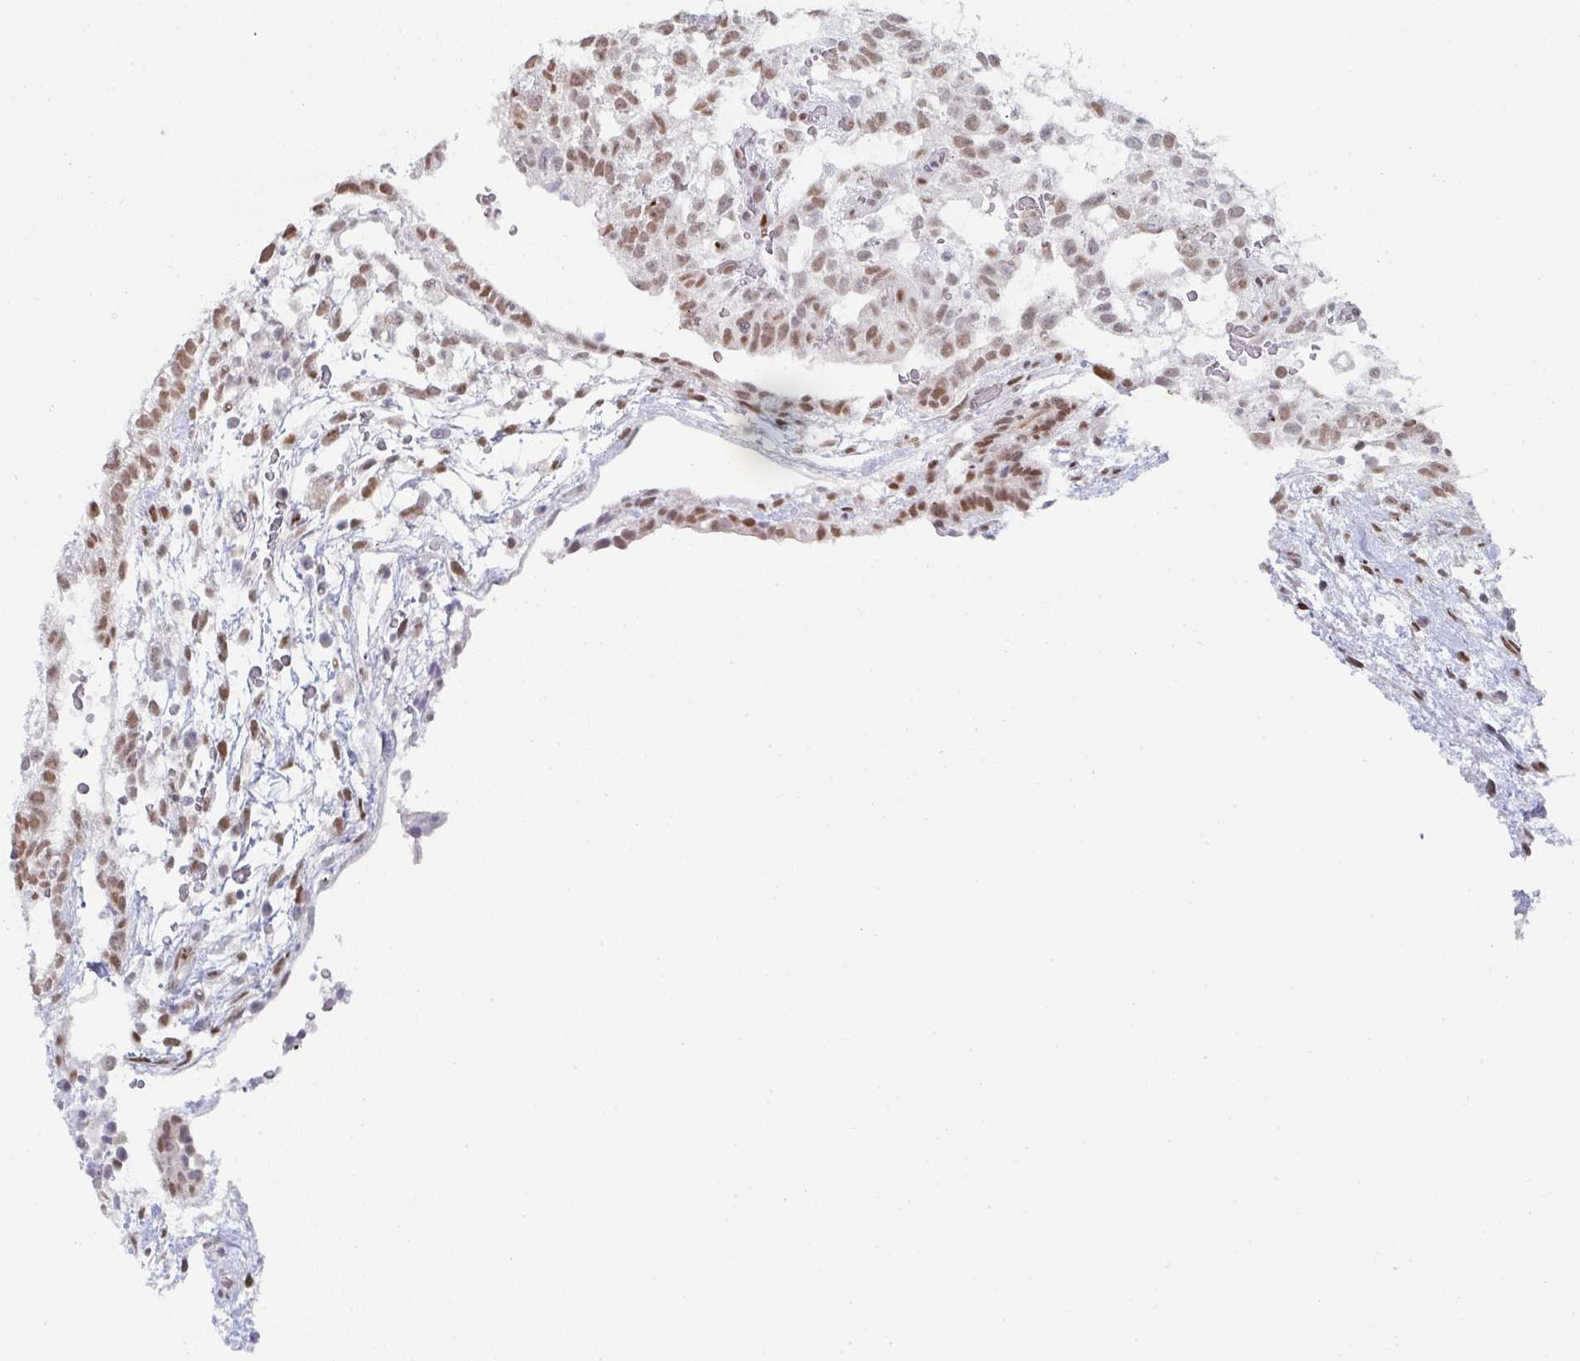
{"staining": {"intensity": "moderate", "quantity": ">75%", "location": "nuclear"}, "tissue": "testis cancer", "cell_type": "Tumor cells", "image_type": "cancer", "snomed": [{"axis": "morphology", "description": "Carcinoma, Embryonal, NOS"}, {"axis": "topography", "description": "Testis"}], "caption": "The image displays immunohistochemical staining of embryonal carcinoma (testis). There is moderate nuclear positivity is present in approximately >75% of tumor cells.", "gene": "POU2AF2", "patient": {"sex": "male", "age": 32}}